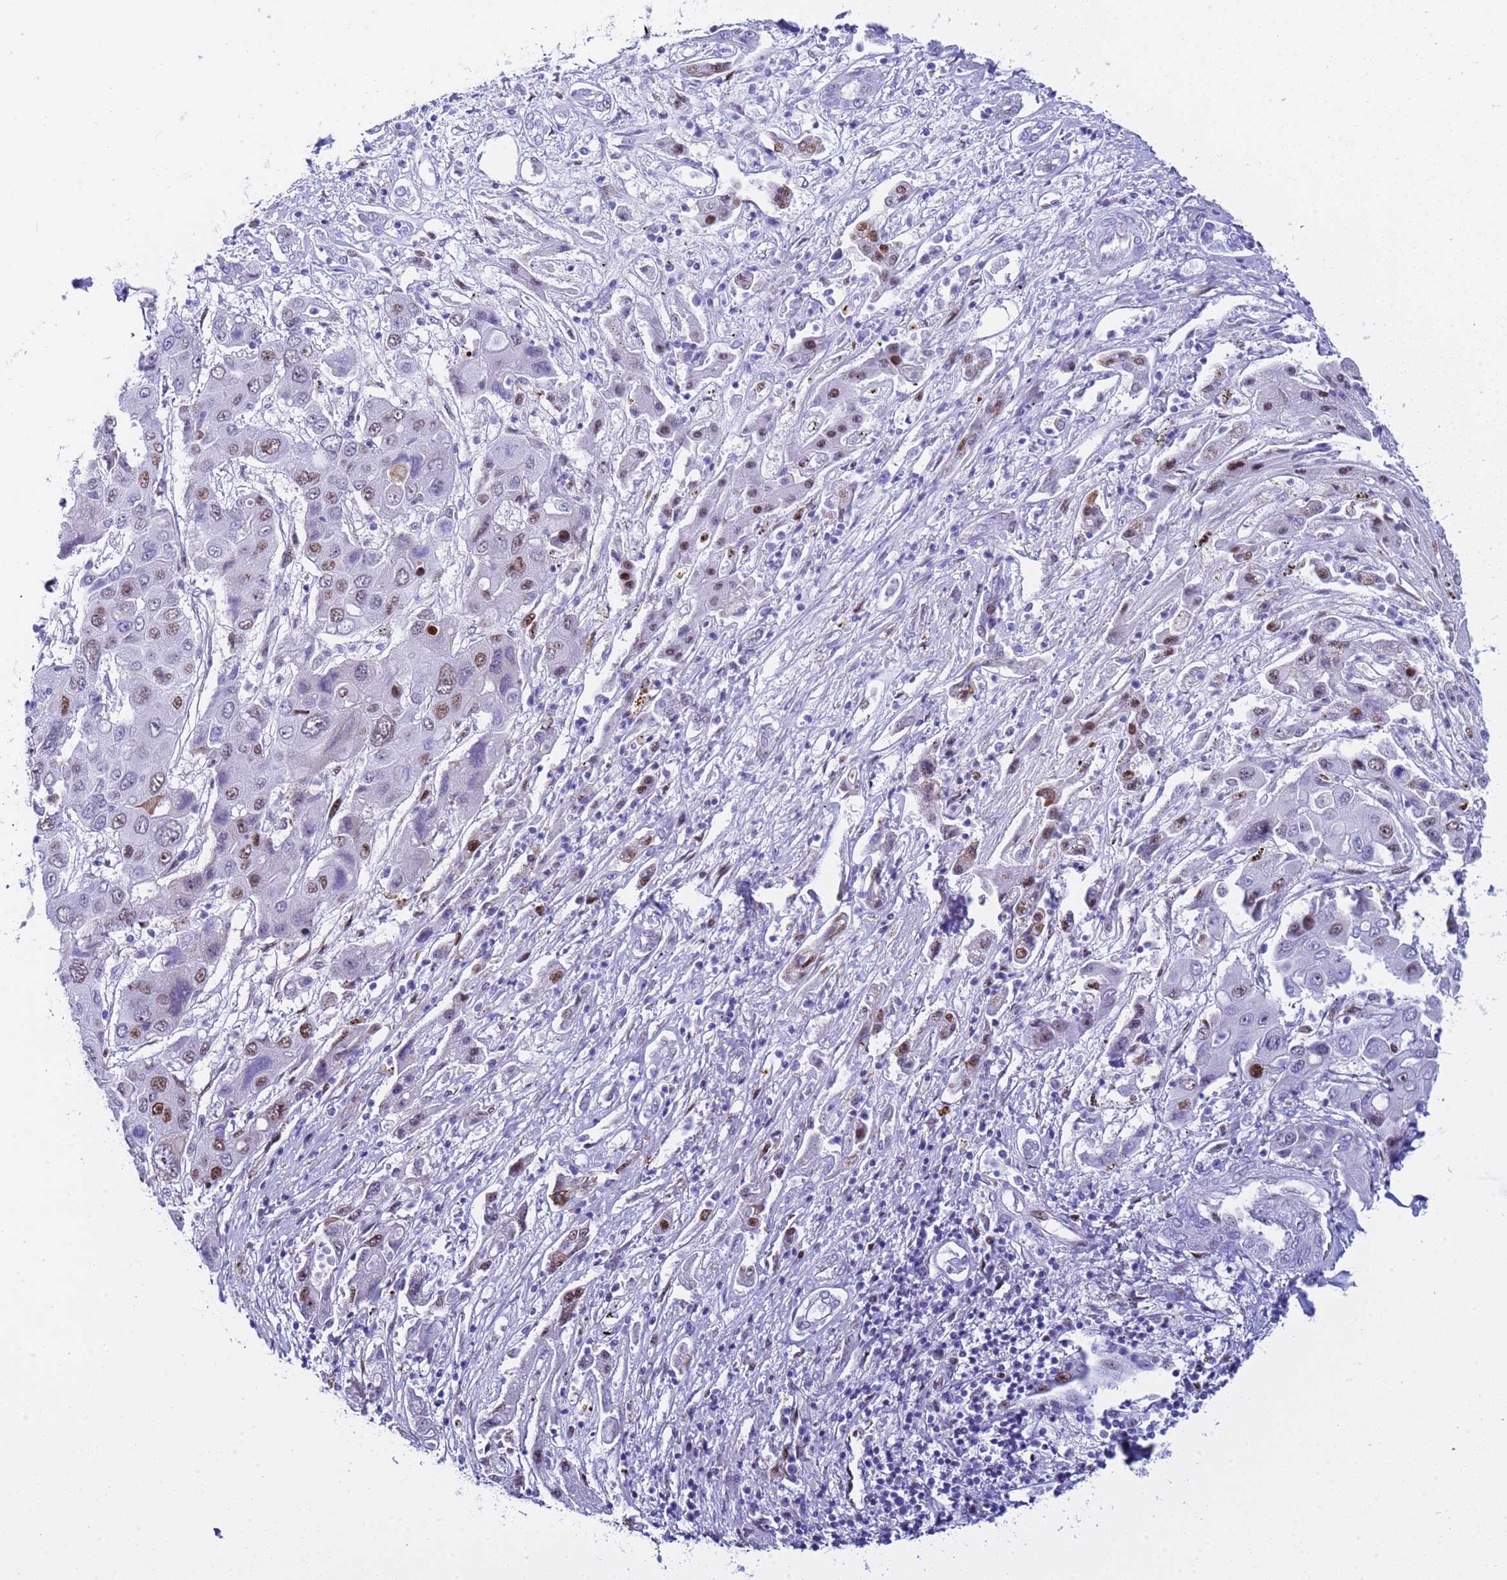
{"staining": {"intensity": "moderate", "quantity": "<25%", "location": "nuclear"}, "tissue": "liver cancer", "cell_type": "Tumor cells", "image_type": "cancer", "snomed": [{"axis": "morphology", "description": "Cholangiocarcinoma"}, {"axis": "topography", "description": "Liver"}], "caption": "DAB (3,3'-diaminobenzidine) immunohistochemical staining of liver cancer (cholangiocarcinoma) shows moderate nuclear protein positivity in about <25% of tumor cells.", "gene": "POP5", "patient": {"sex": "male", "age": 67}}